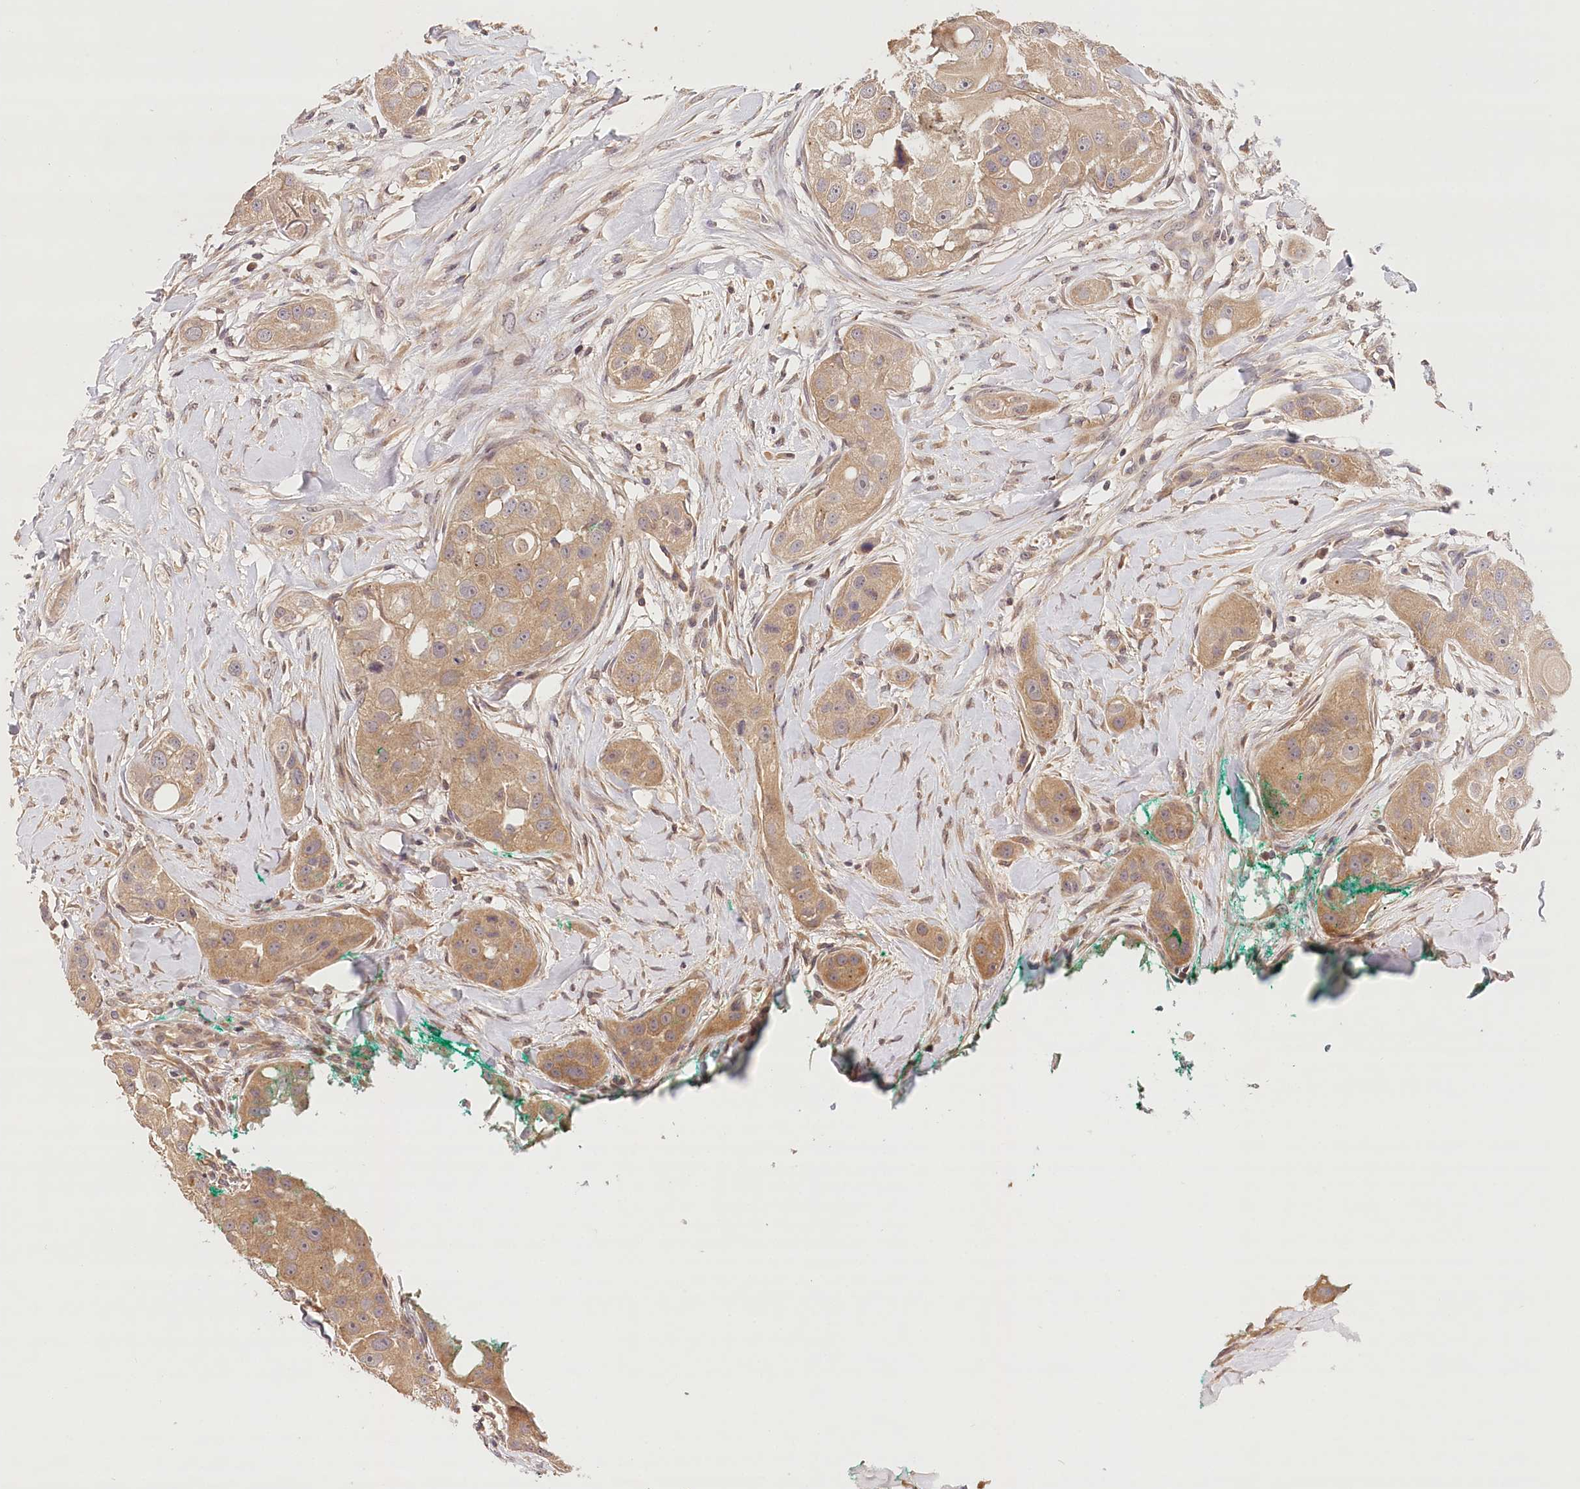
{"staining": {"intensity": "moderate", "quantity": ">75%", "location": "cytoplasmic/membranous"}, "tissue": "head and neck cancer", "cell_type": "Tumor cells", "image_type": "cancer", "snomed": [{"axis": "morphology", "description": "Normal tissue, NOS"}, {"axis": "morphology", "description": "Squamous cell carcinoma, NOS"}, {"axis": "topography", "description": "Skeletal muscle"}, {"axis": "topography", "description": "Head-Neck"}], "caption": "This micrograph demonstrates immunohistochemistry (IHC) staining of head and neck squamous cell carcinoma, with medium moderate cytoplasmic/membranous expression in about >75% of tumor cells.", "gene": "LSS", "patient": {"sex": "male", "age": 51}}